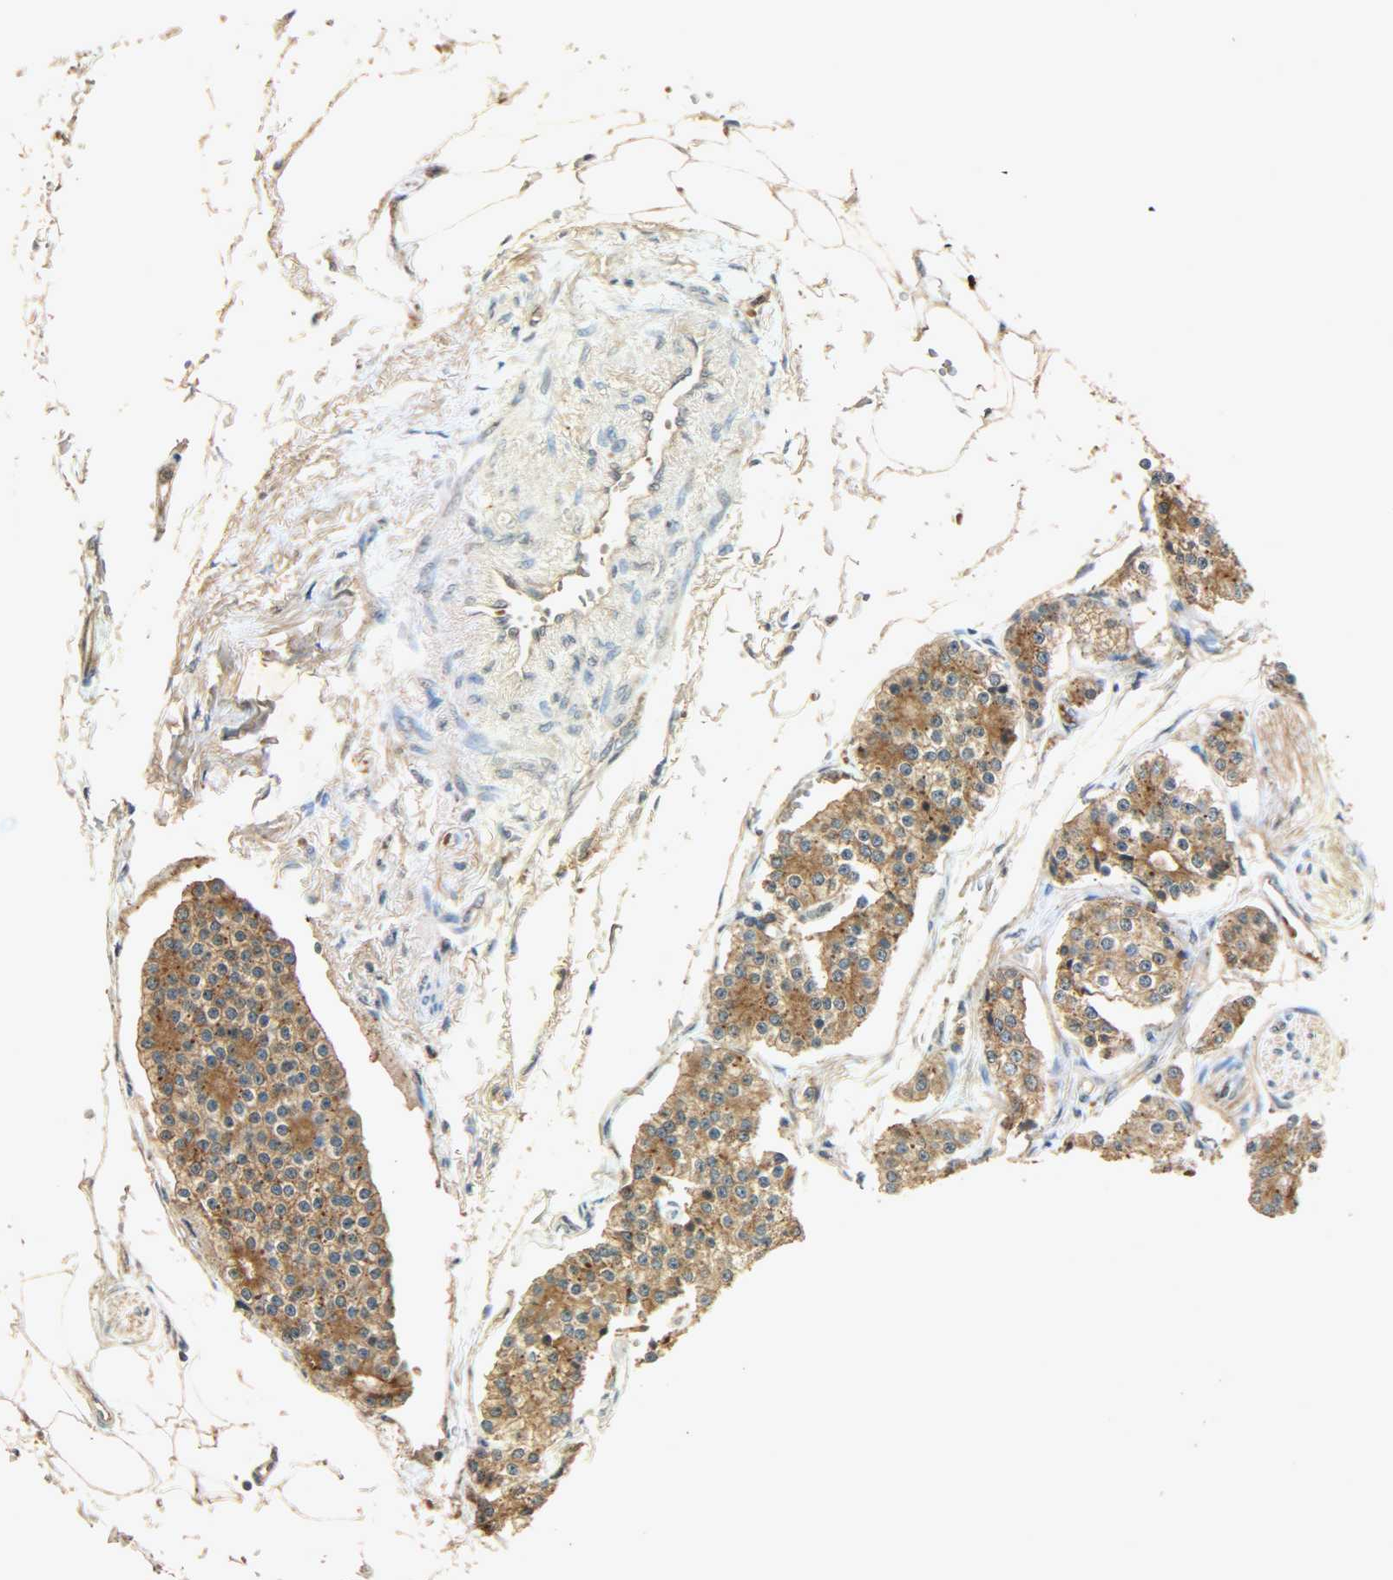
{"staining": {"intensity": "moderate", "quantity": ">75%", "location": "cytoplasmic/membranous"}, "tissue": "carcinoid", "cell_type": "Tumor cells", "image_type": "cancer", "snomed": [{"axis": "morphology", "description": "Carcinoid, malignant, NOS"}, {"axis": "topography", "description": "Colon"}], "caption": "An image showing moderate cytoplasmic/membranous staining in approximately >75% of tumor cells in carcinoid, as visualized by brown immunohistochemical staining.", "gene": "ATP2B1", "patient": {"sex": "female", "age": 61}}